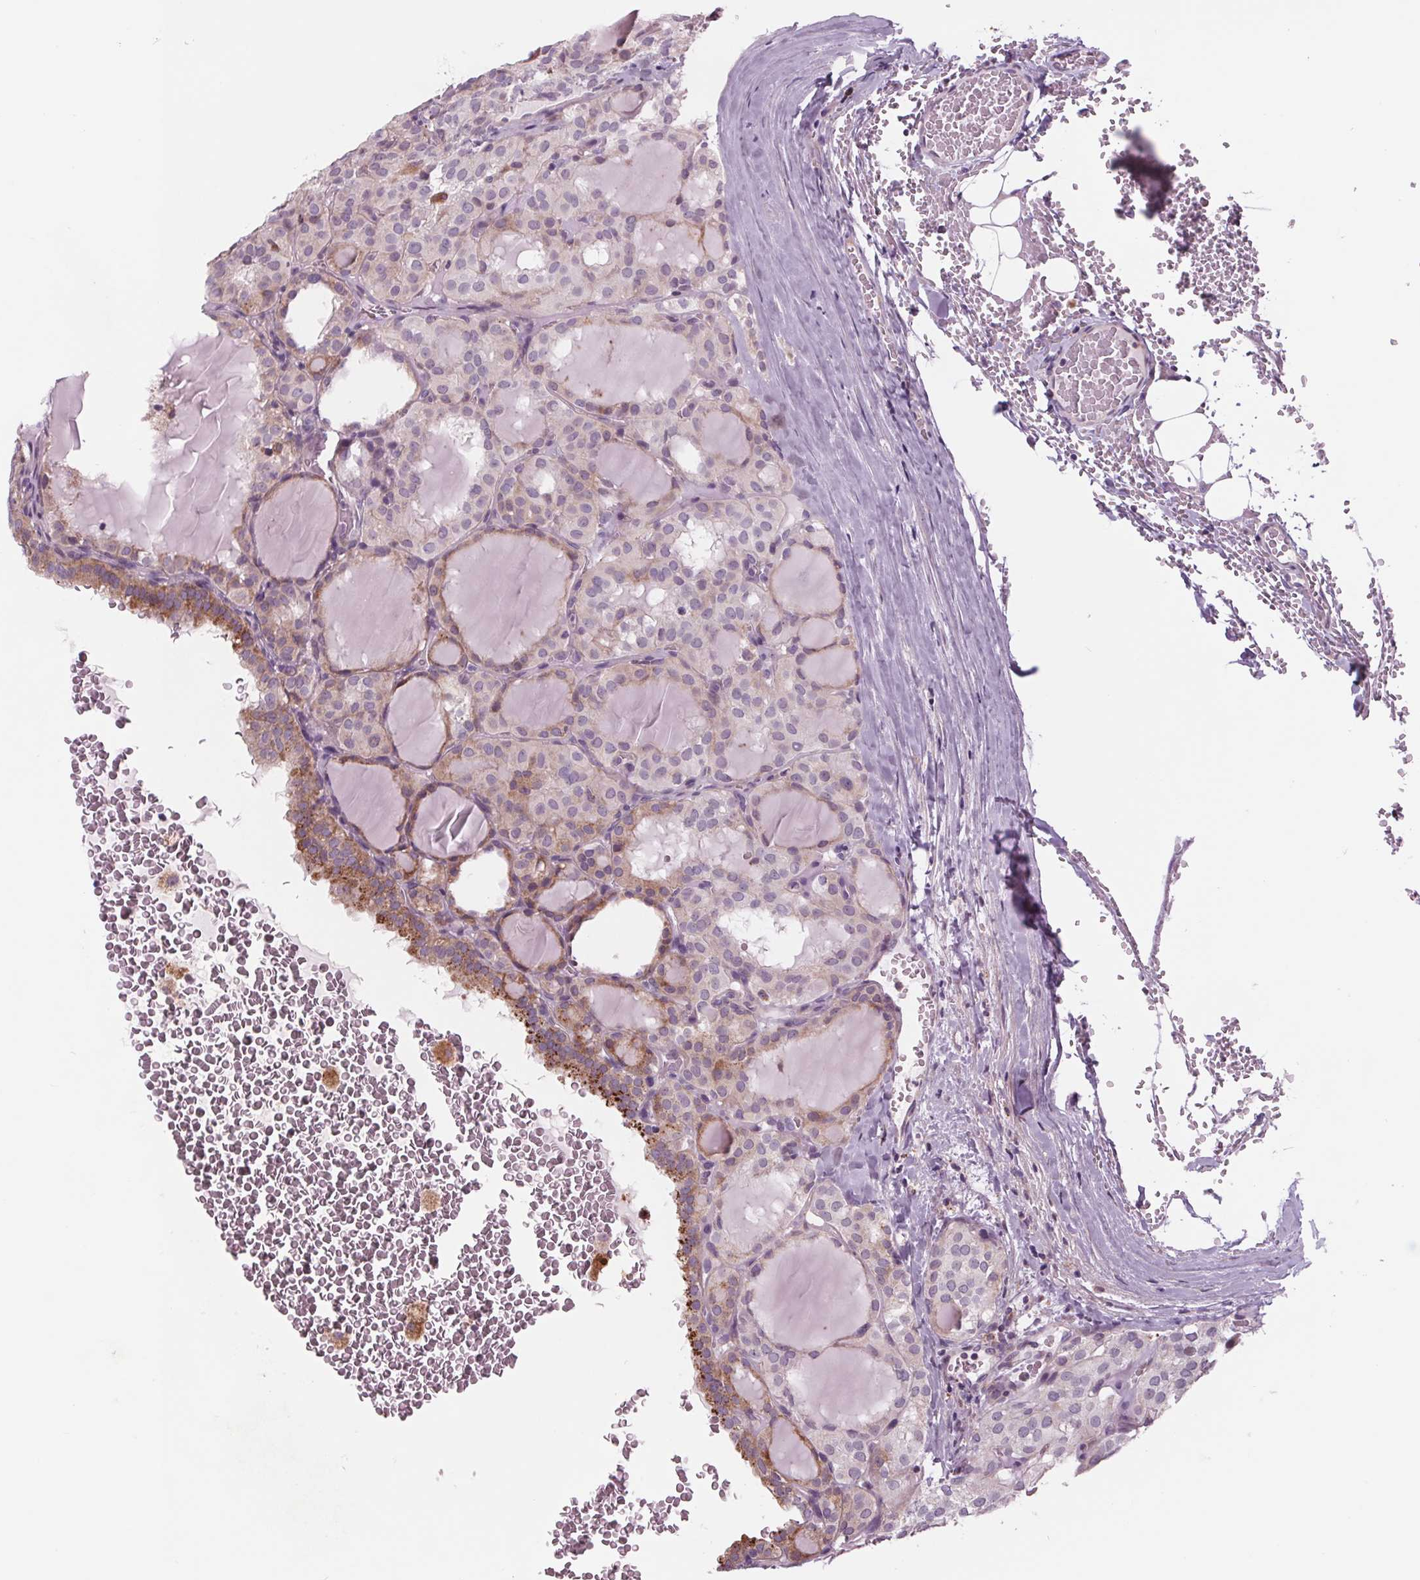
{"staining": {"intensity": "moderate", "quantity": "<25%", "location": "cytoplasmic/membranous"}, "tissue": "thyroid cancer", "cell_type": "Tumor cells", "image_type": "cancer", "snomed": [{"axis": "morphology", "description": "Papillary adenocarcinoma, NOS"}, {"axis": "topography", "description": "Thyroid gland"}], "caption": "Protein staining demonstrates moderate cytoplasmic/membranous positivity in approximately <25% of tumor cells in thyroid cancer (papillary adenocarcinoma).", "gene": "SAMD5", "patient": {"sex": "male", "age": 20}}